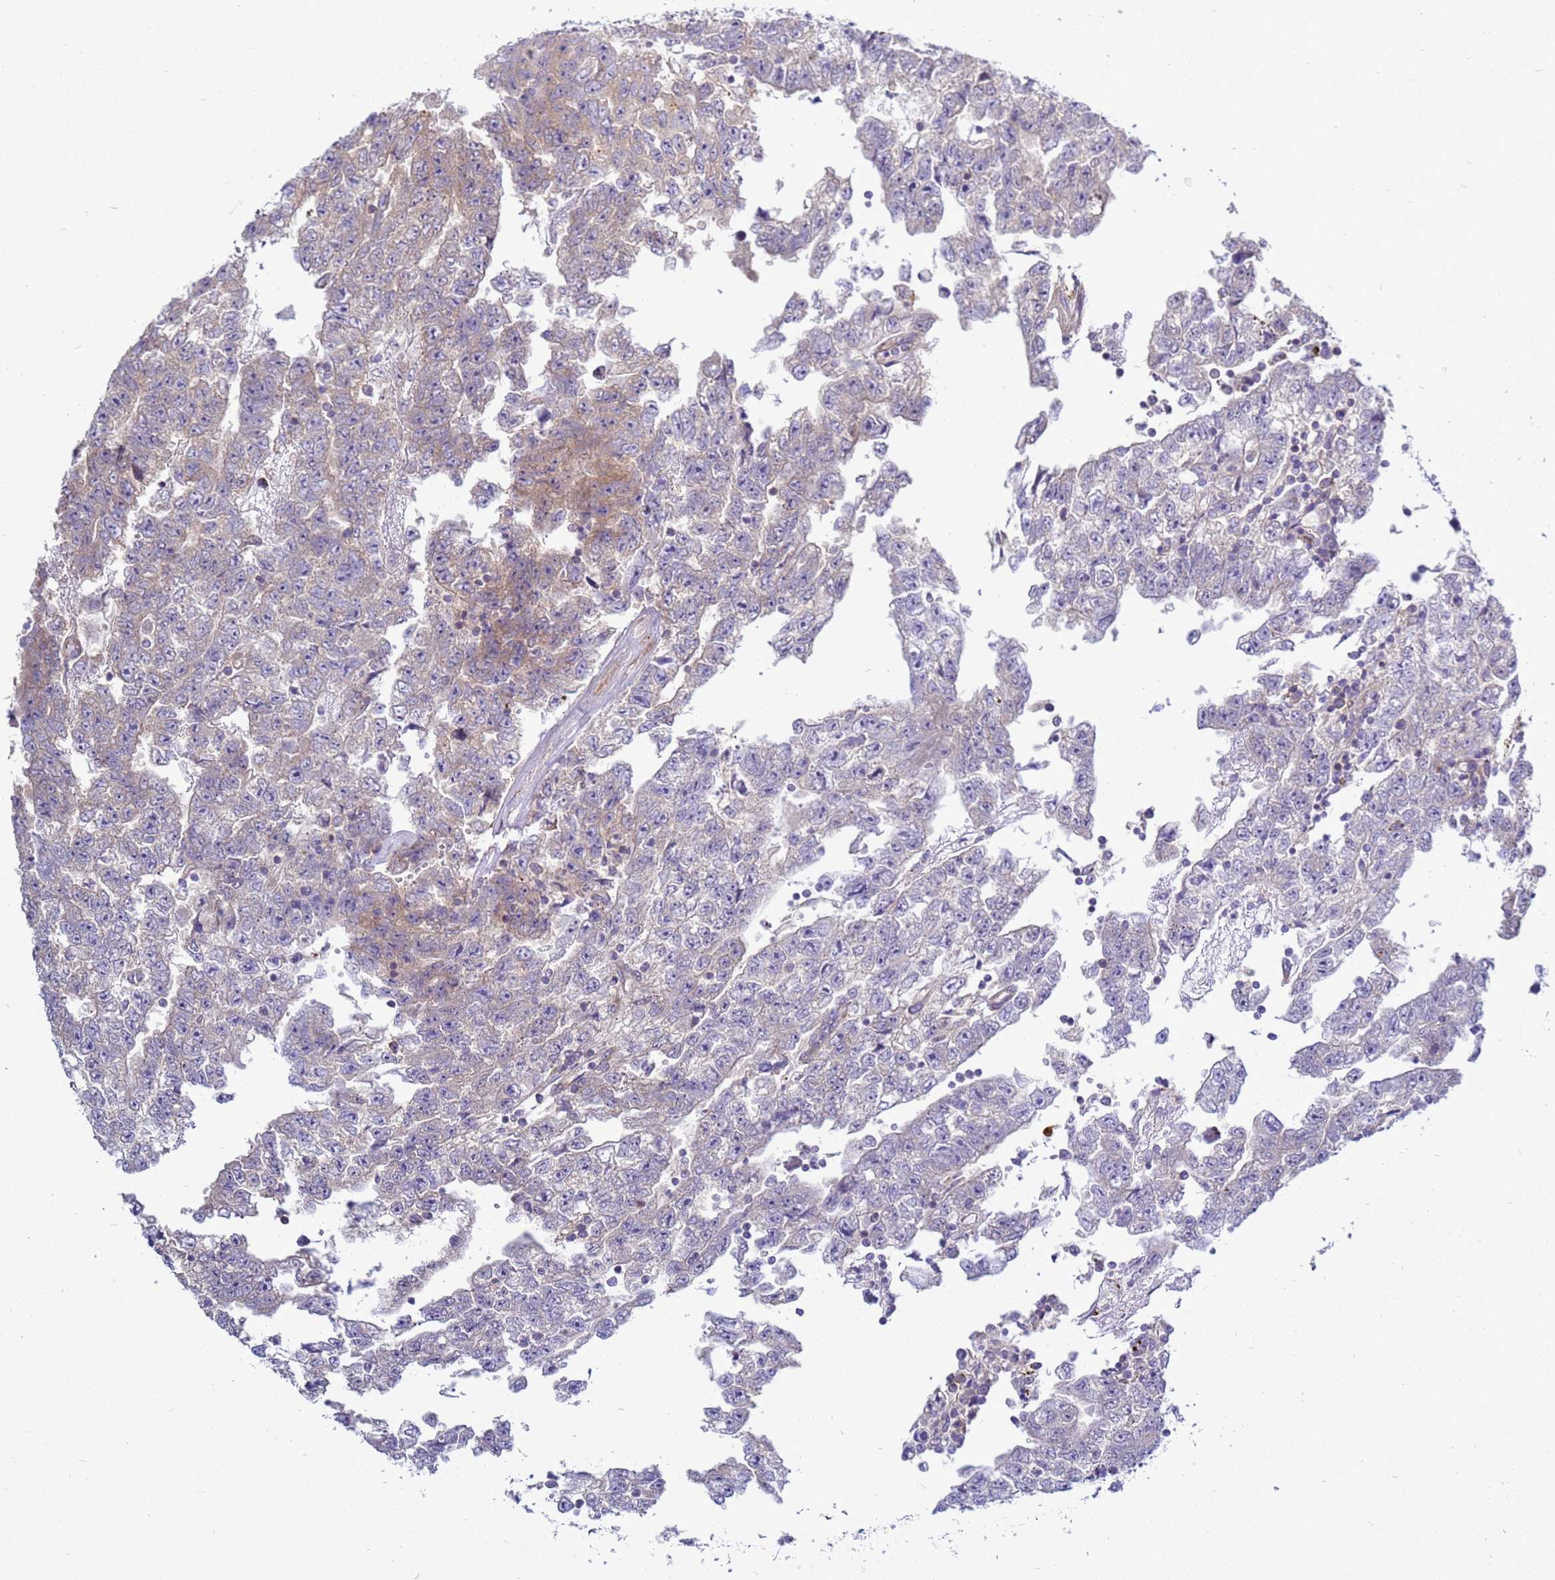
{"staining": {"intensity": "weak", "quantity": "<25%", "location": "cytoplasmic/membranous"}, "tissue": "testis cancer", "cell_type": "Tumor cells", "image_type": "cancer", "snomed": [{"axis": "morphology", "description": "Carcinoma, Embryonal, NOS"}, {"axis": "topography", "description": "Testis"}], "caption": "Immunohistochemistry (IHC) micrograph of neoplastic tissue: embryonal carcinoma (testis) stained with DAB (3,3'-diaminobenzidine) exhibits no significant protein expression in tumor cells.", "gene": "MON1B", "patient": {"sex": "male", "age": 25}}